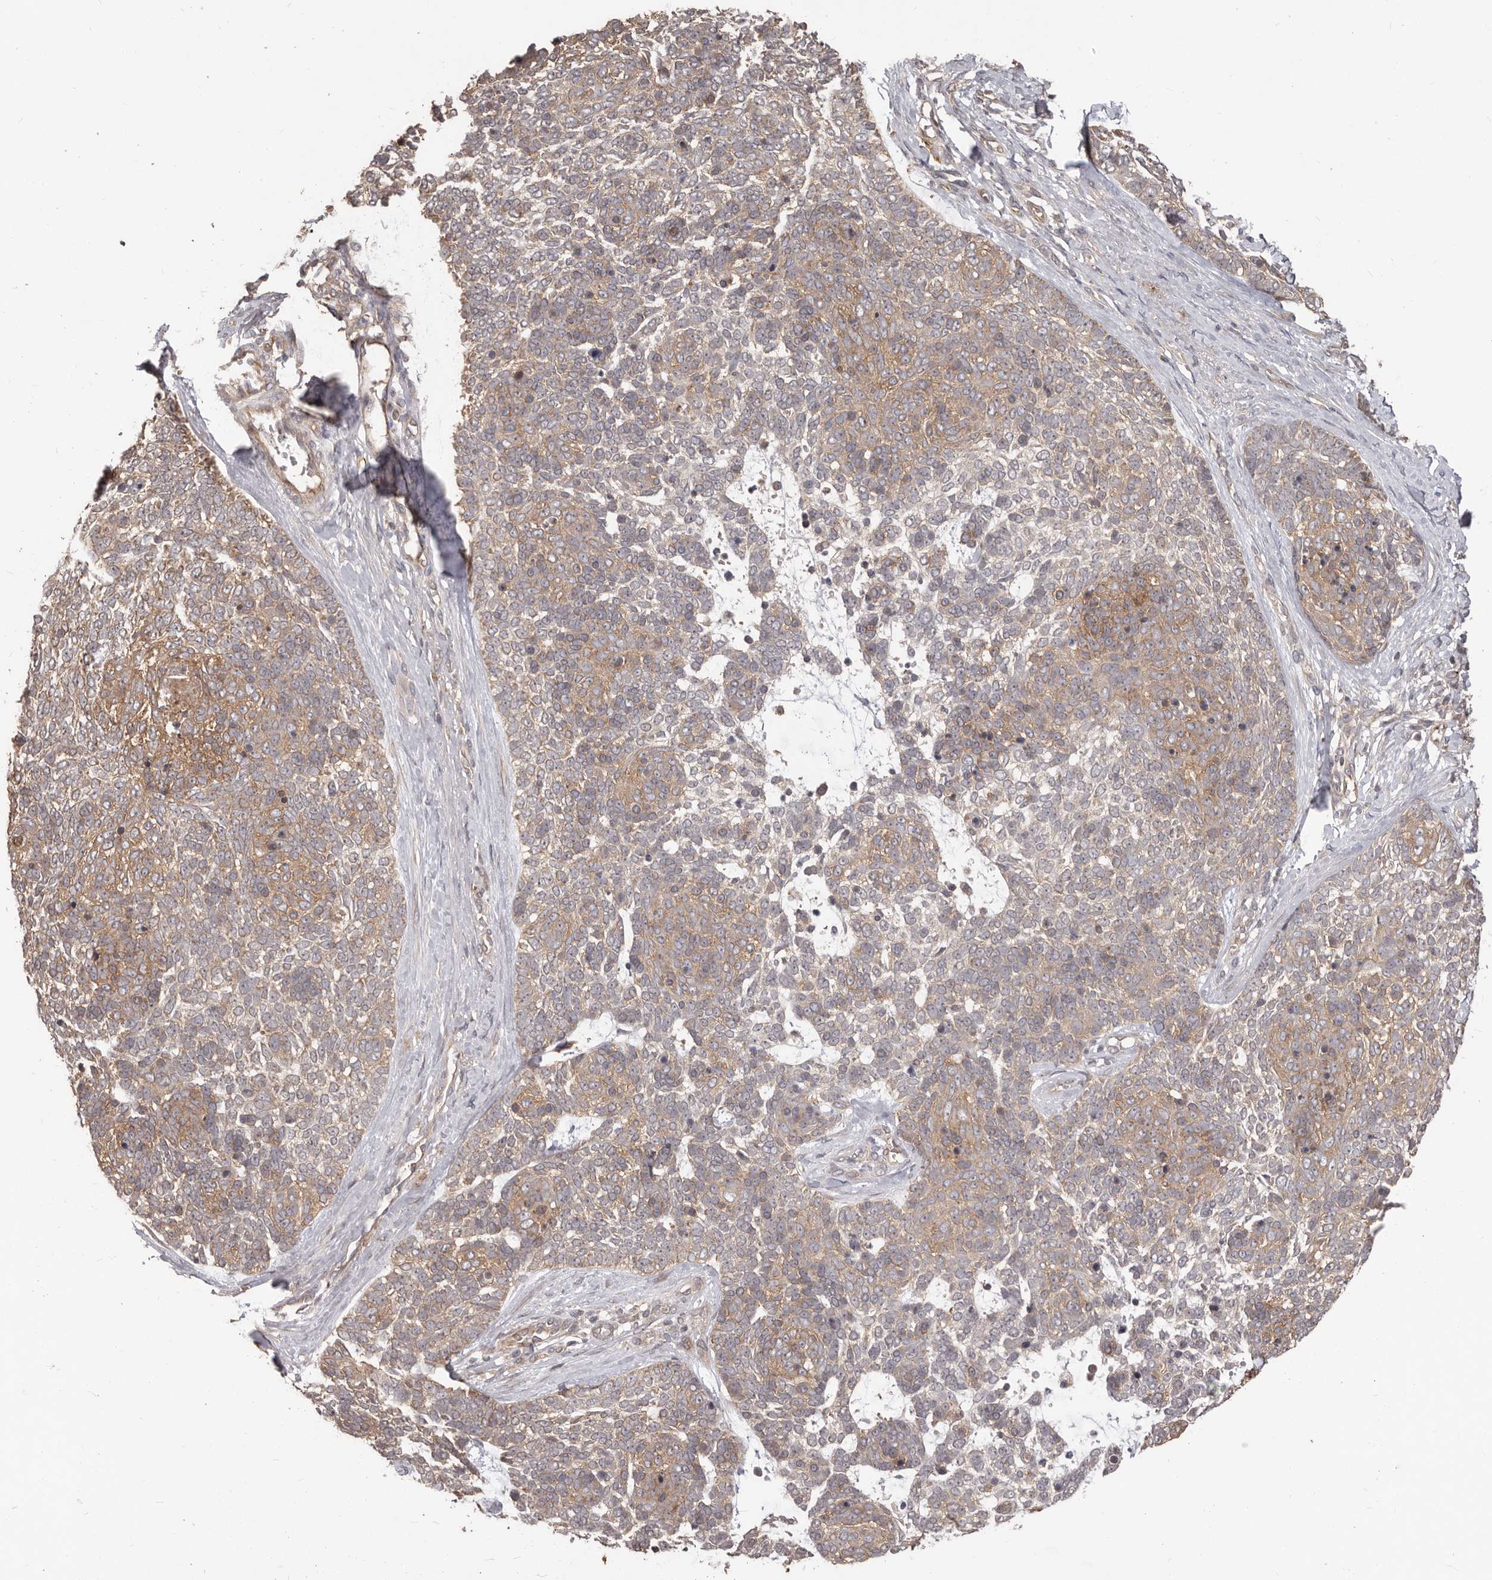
{"staining": {"intensity": "weak", "quantity": "25%-75%", "location": "cytoplasmic/membranous"}, "tissue": "skin cancer", "cell_type": "Tumor cells", "image_type": "cancer", "snomed": [{"axis": "morphology", "description": "Basal cell carcinoma"}, {"axis": "topography", "description": "Skin"}], "caption": "An immunohistochemistry (IHC) image of neoplastic tissue is shown. Protein staining in brown shows weak cytoplasmic/membranous positivity in basal cell carcinoma (skin) within tumor cells.", "gene": "MTO1", "patient": {"sex": "female", "age": 81}}